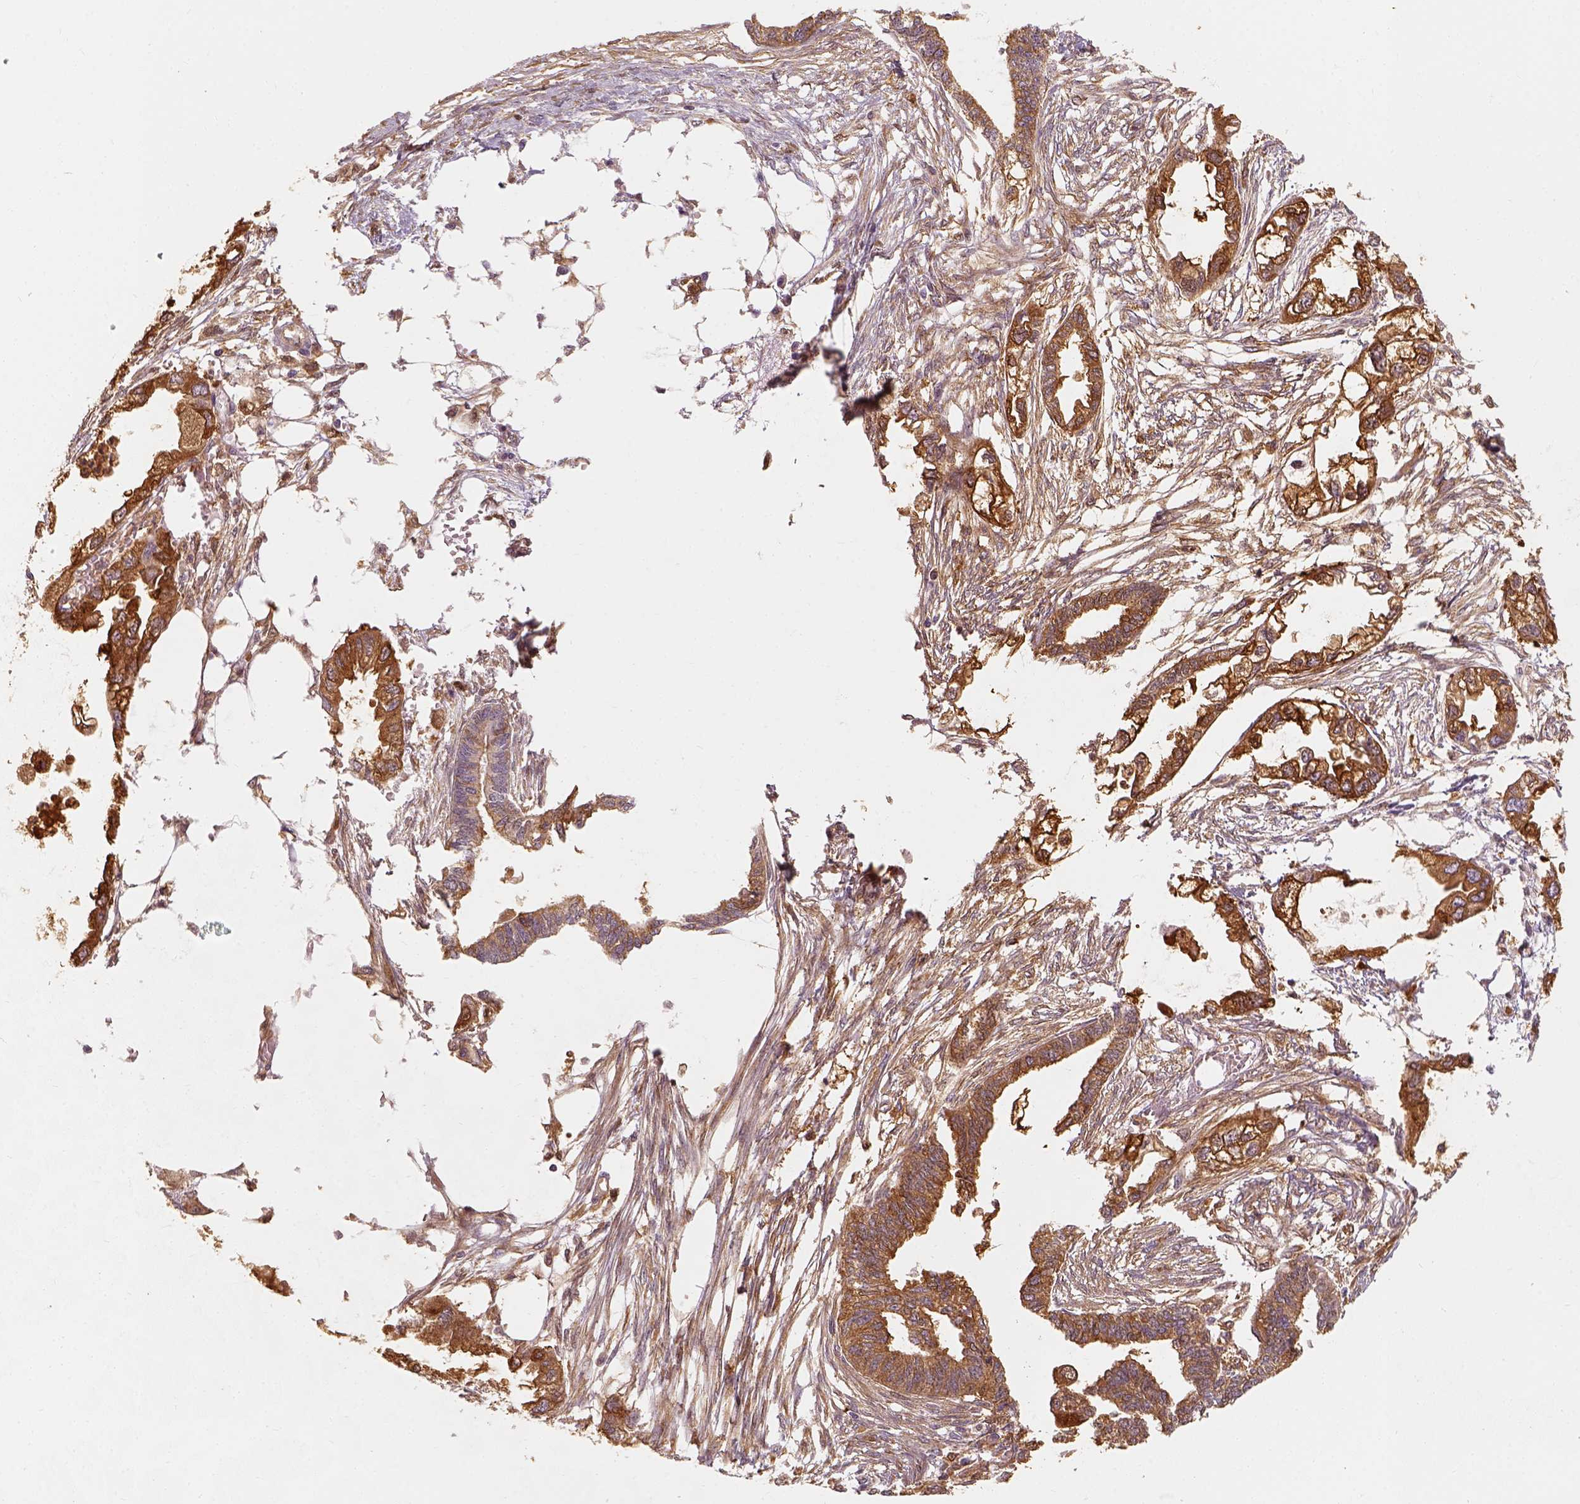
{"staining": {"intensity": "strong", "quantity": ">75%", "location": "cytoplasmic/membranous"}, "tissue": "endometrial cancer", "cell_type": "Tumor cells", "image_type": "cancer", "snomed": [{"axis": "morphology", "description": "Adenocarcinoma, NOS"}, {"axis": "morphology", "description": "Adenocarcinoma, metastatic, NOS"}, {"axis": "topography", "description": "Adipose tissue"}, {"axis": "topography", "description": "Endometrium"}], "caption": "Endometrial adenocarcinoma stained for a protein (brown) reveals strong cytoplasmic/membranous positive staining in approximately >75% of tumor cells.", "gene": "SQSTM1", "patient": {"sex": "female", "age": 67}}